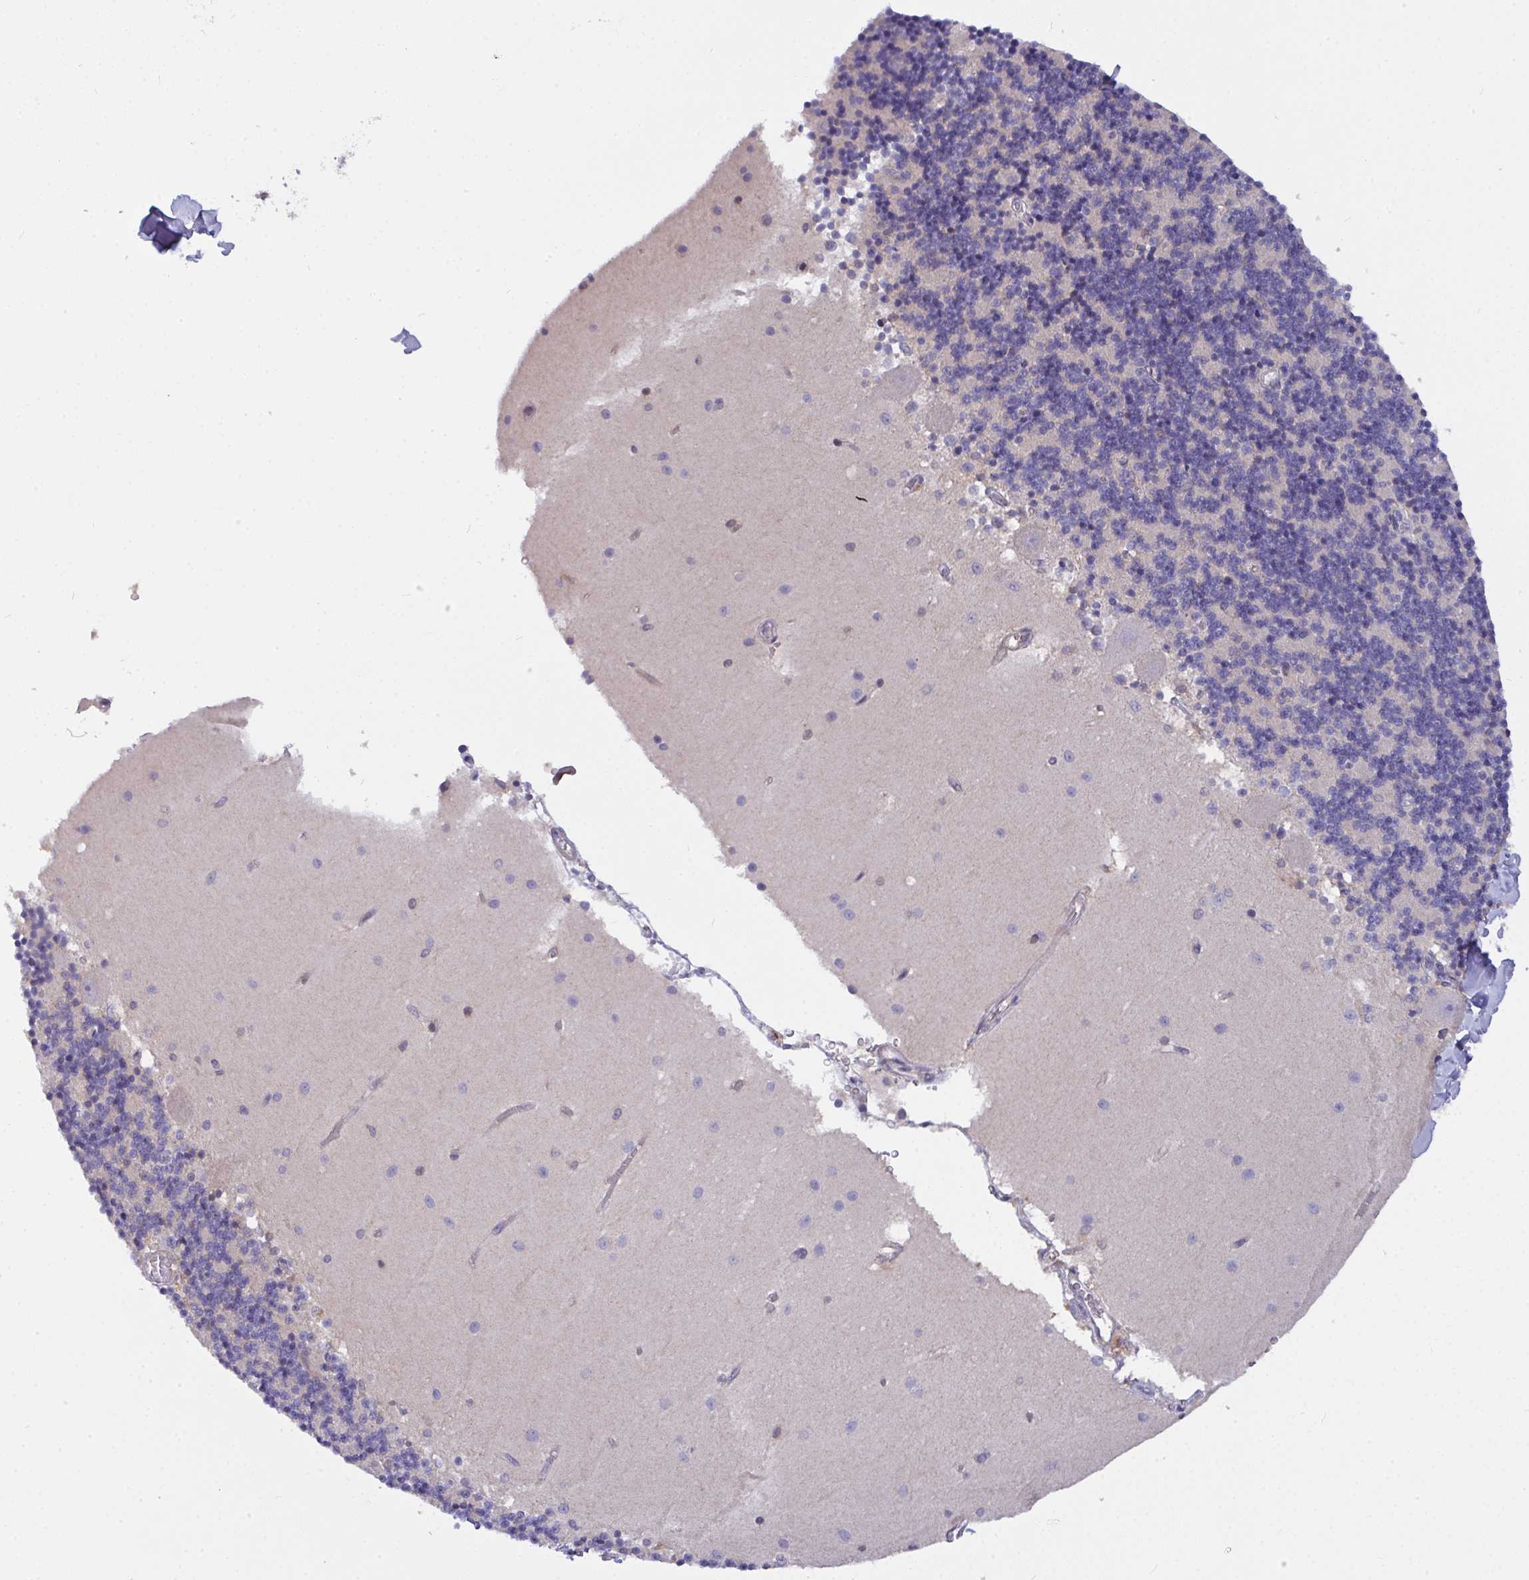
{"staining": {"intensity": "negative", "quantity": "none", "location": "none"}, "tissue": "cerebellum", "cell_type": "Cells in granular layer", "image_type": "normal", "snomed": [{"axis": "morphology", "description": "Normal tissue, NOS"}, {"axis": "topography", "description": "Cerebellum"}], "caption": "A high-resolution photomicrograph shows immunohistochemistry (IHC) staining of benign cerebellum, which displays no significant positivity in cells in granular layer.", "gene": "L3HYPDH", "patient": {"sex": "male", "age": 54}}